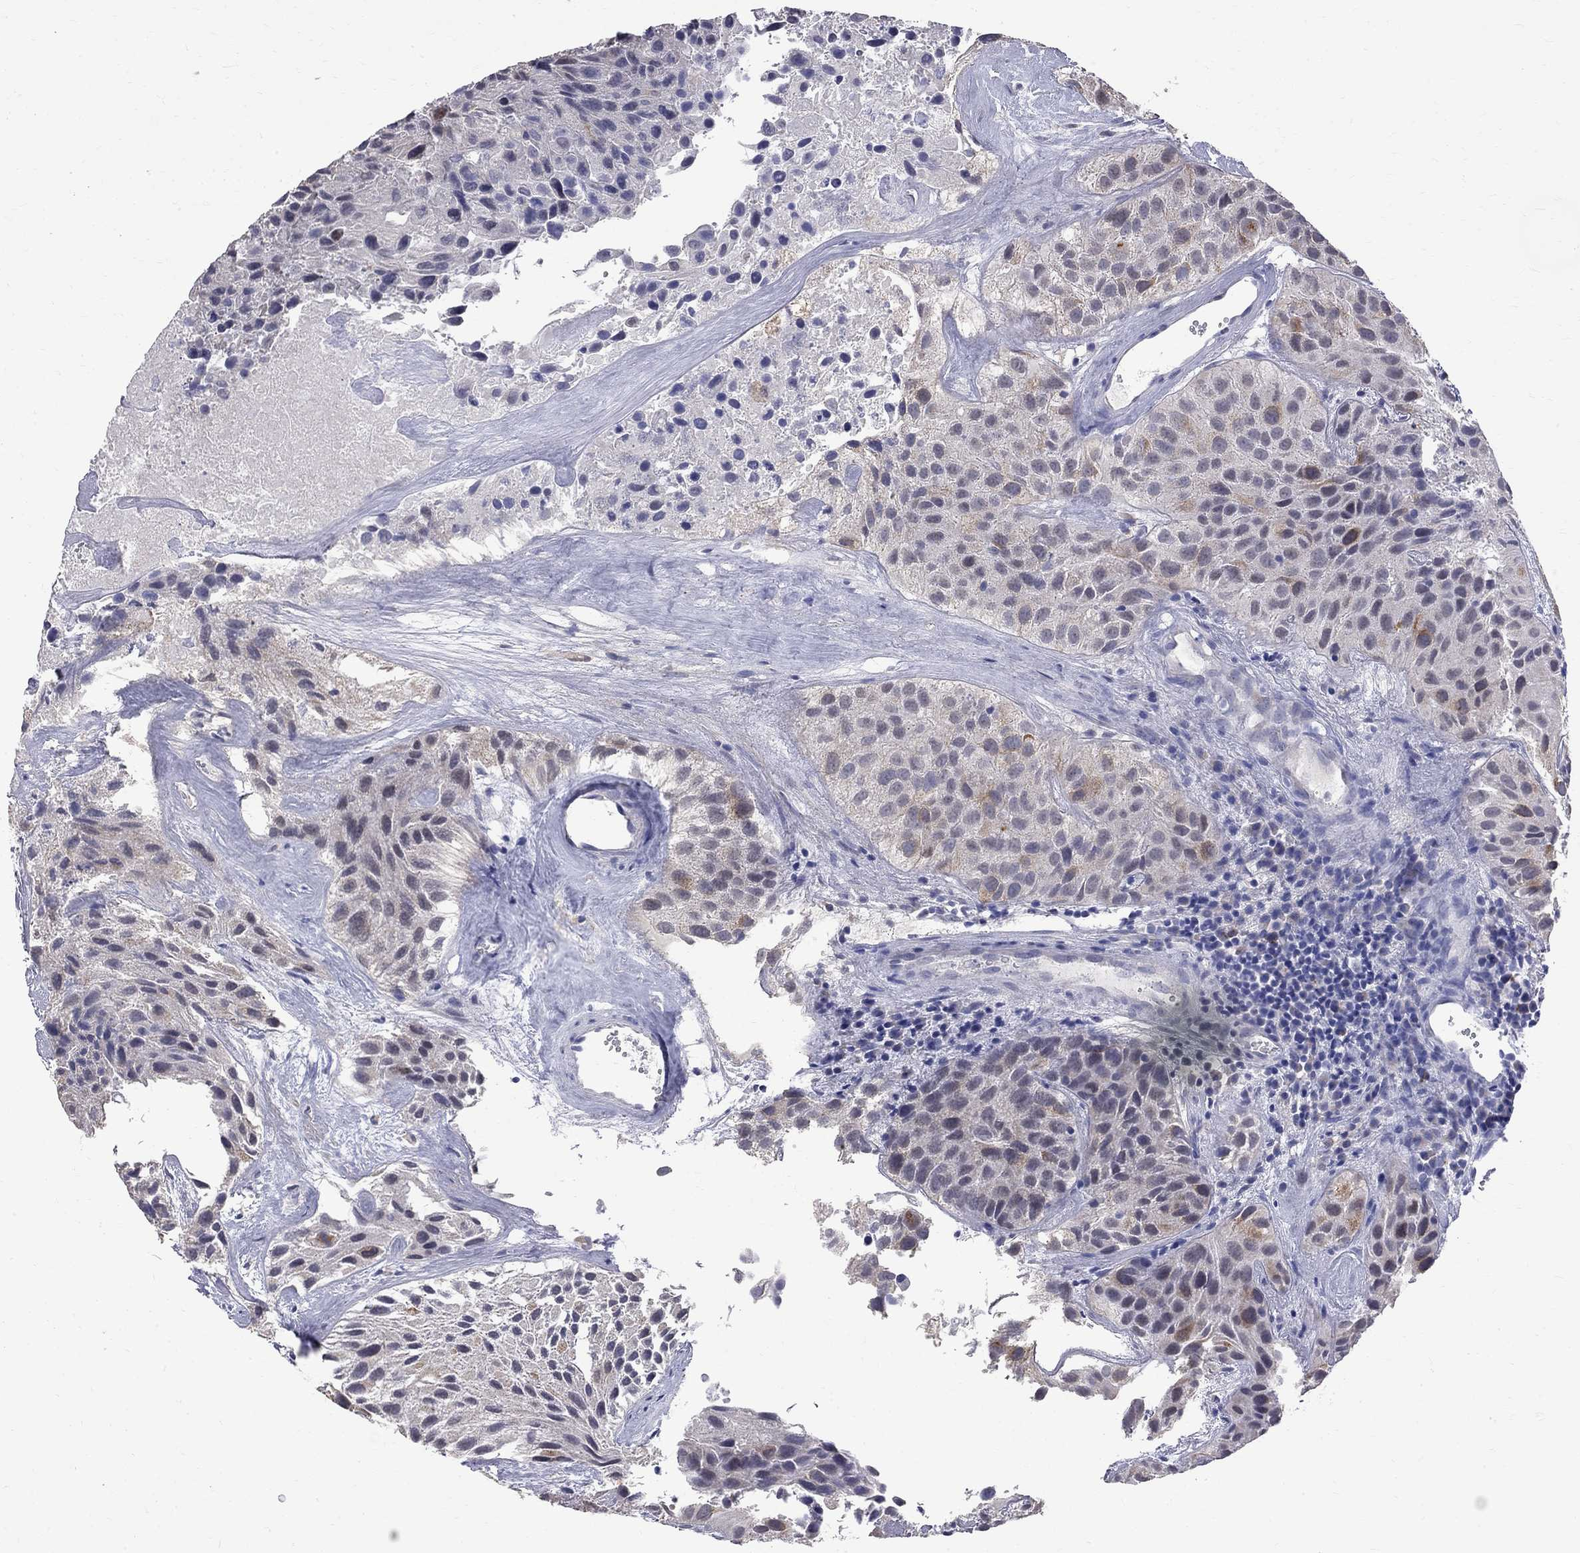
{"staining": {"intensity": "weak", "quantity": "<25%", "location": "cytoplasmic/membranous"}, "tissue": "urothelial cancer", "cell_type": "Tumor cells", "image_type": "cancer", "snomed": [{"axis": "morphology", "description": "Urothelial carcinoma, Low grade"}, {"axis": "topography", "description": "Urinary bladder"}], "caption": "Tumor cells are negative for protein expression in human low-grade urothelial carcinoma.", "gene": "CKAP2", "patient": {"sex": "female", "age": 87}}